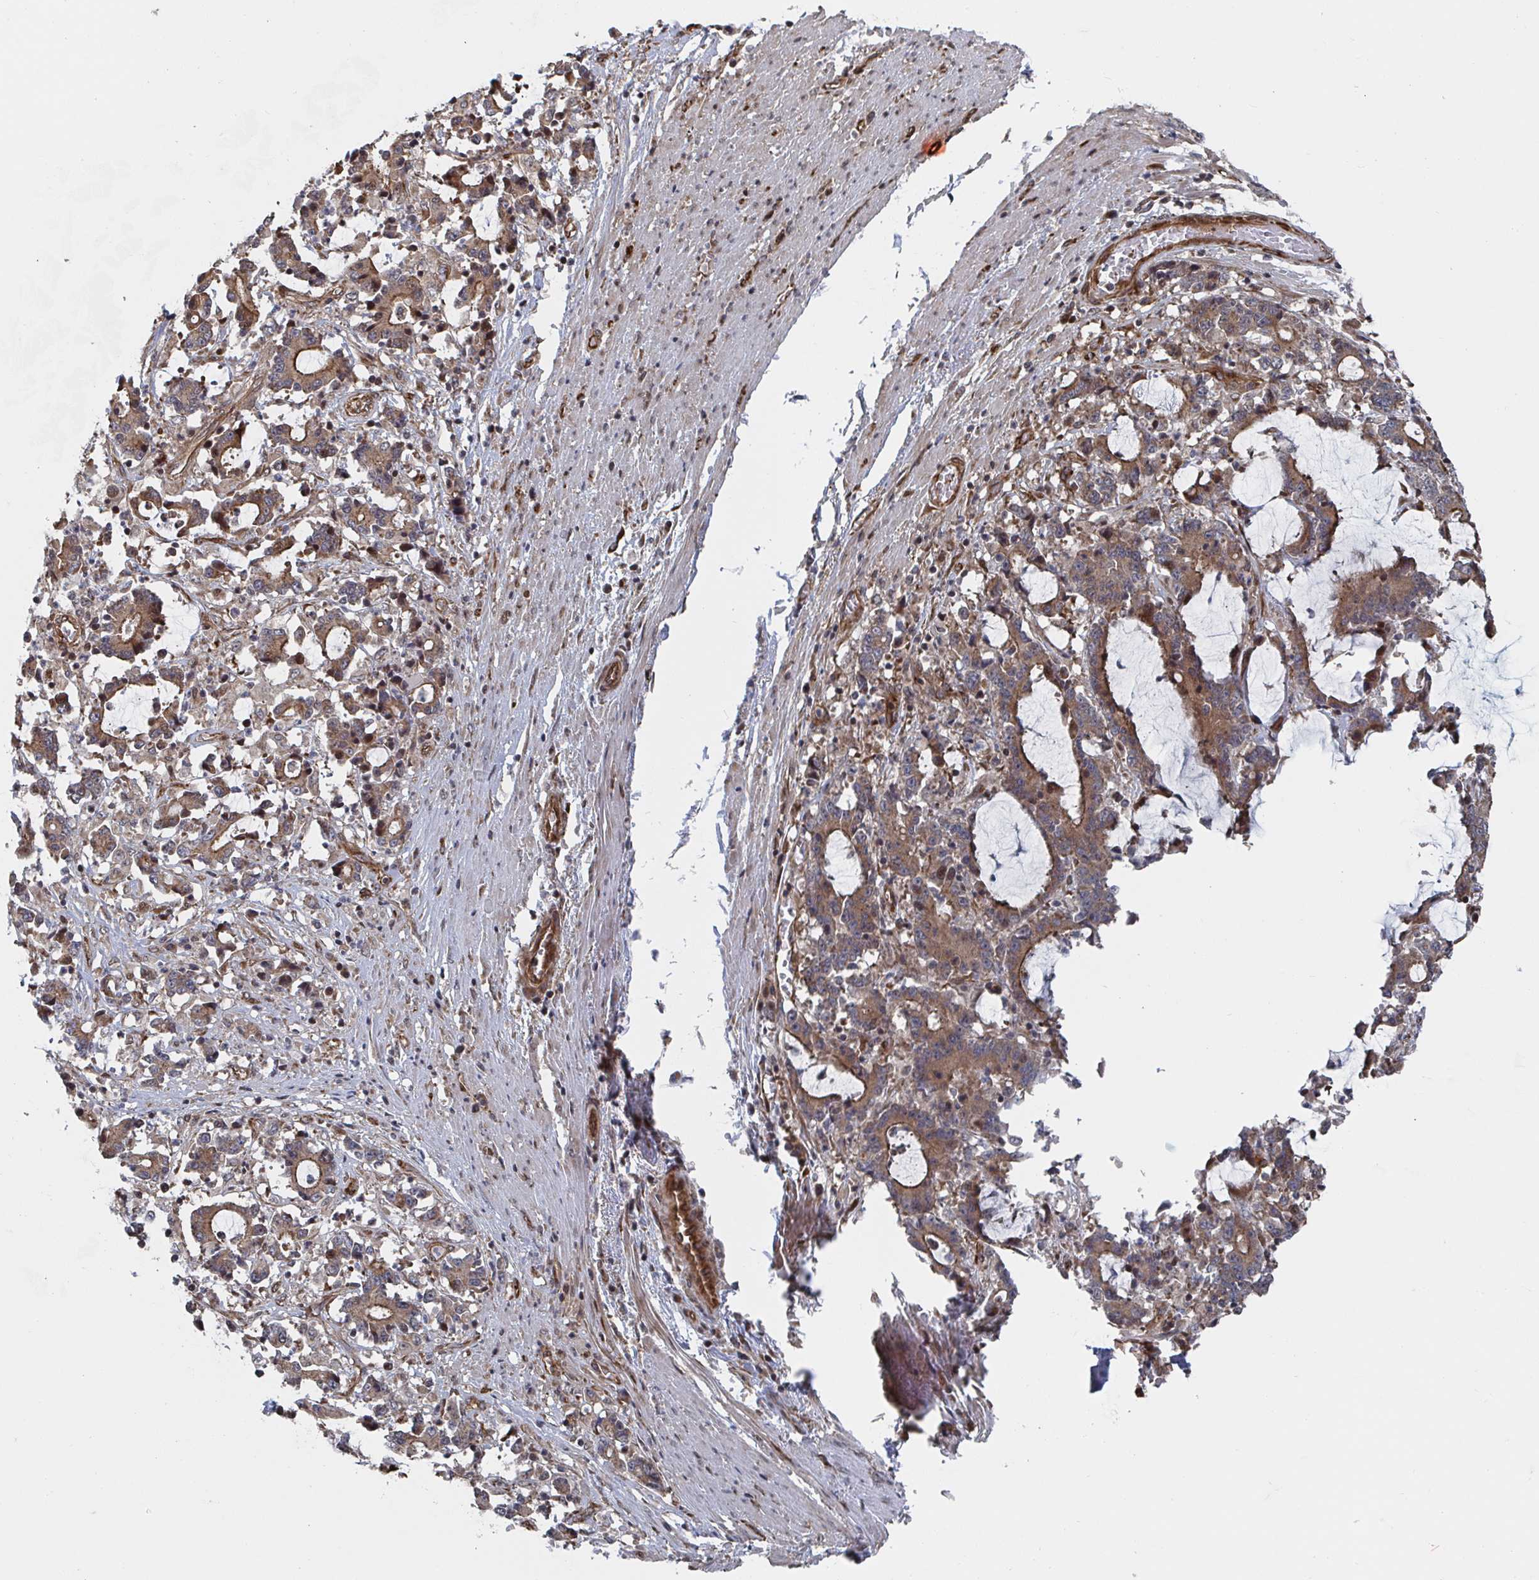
{"staining": {"intensity": "moderate", "quantity": ">75%", "location": "cytoplasmic/membranous"}, "tissue": "stomach cancer", "cell_type": "Tumor cells", "image_type": "cancer", "snomed": [{"axis": "morphology", "description": "Adenocarcinoma, NOS"}, {"axis": "topography", "description": "Stomach, upper"}], "caption": "Protein analysis of stomach cancer (adenocarcinoma) tissue reveals moderate cytoplasmic/membranous positivity in about >75% of tumor cells.", "gene": "DVL3", "patient": {"sex": "male", "age": 68}}